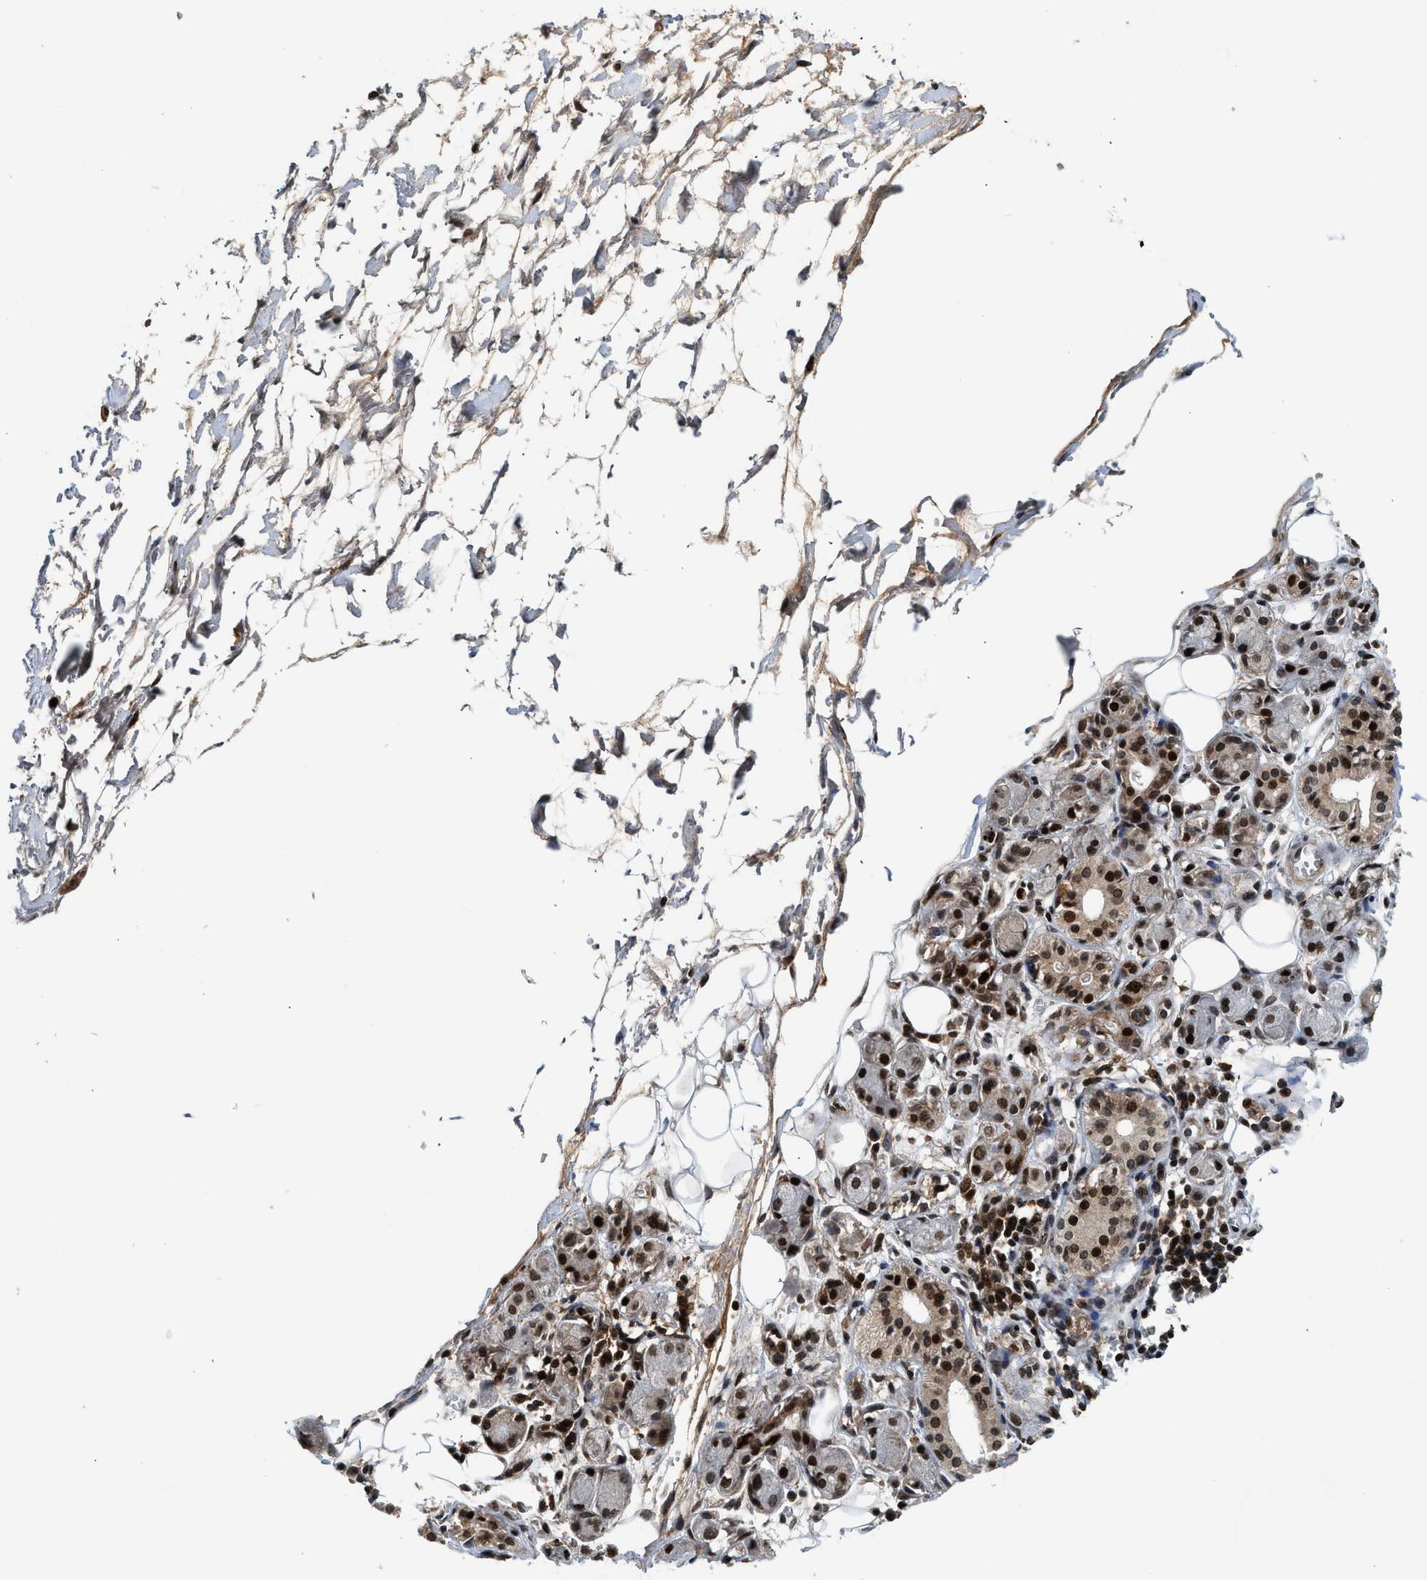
{"staining": {"intensity": "strong", "quantity": ">75%", "location": "cytoplasmic/membranous,nuclear"}, "tissue": "adipose tissue", "cell_type": "Adipocytes", "image_type": "normal", "snomed": [{"axis": "morphology", "description": "Normal tissue, NOS"}, {"axis": "morphology", "description": "Inflammation, NOS"}, {"axis": "topography", "description": "Vascular tissue"}, {"axis": "topography", "description": "Salivary gland"}], "caption": "Brown immunohistochemical staining in unremarkable human adipose tissue demonstrates strong cytoplasmic/membranous,nuclear positivity in about >75% of adipocytes.", "gene": "MDM2", "patient": {"sex": "female", "age": 75}}